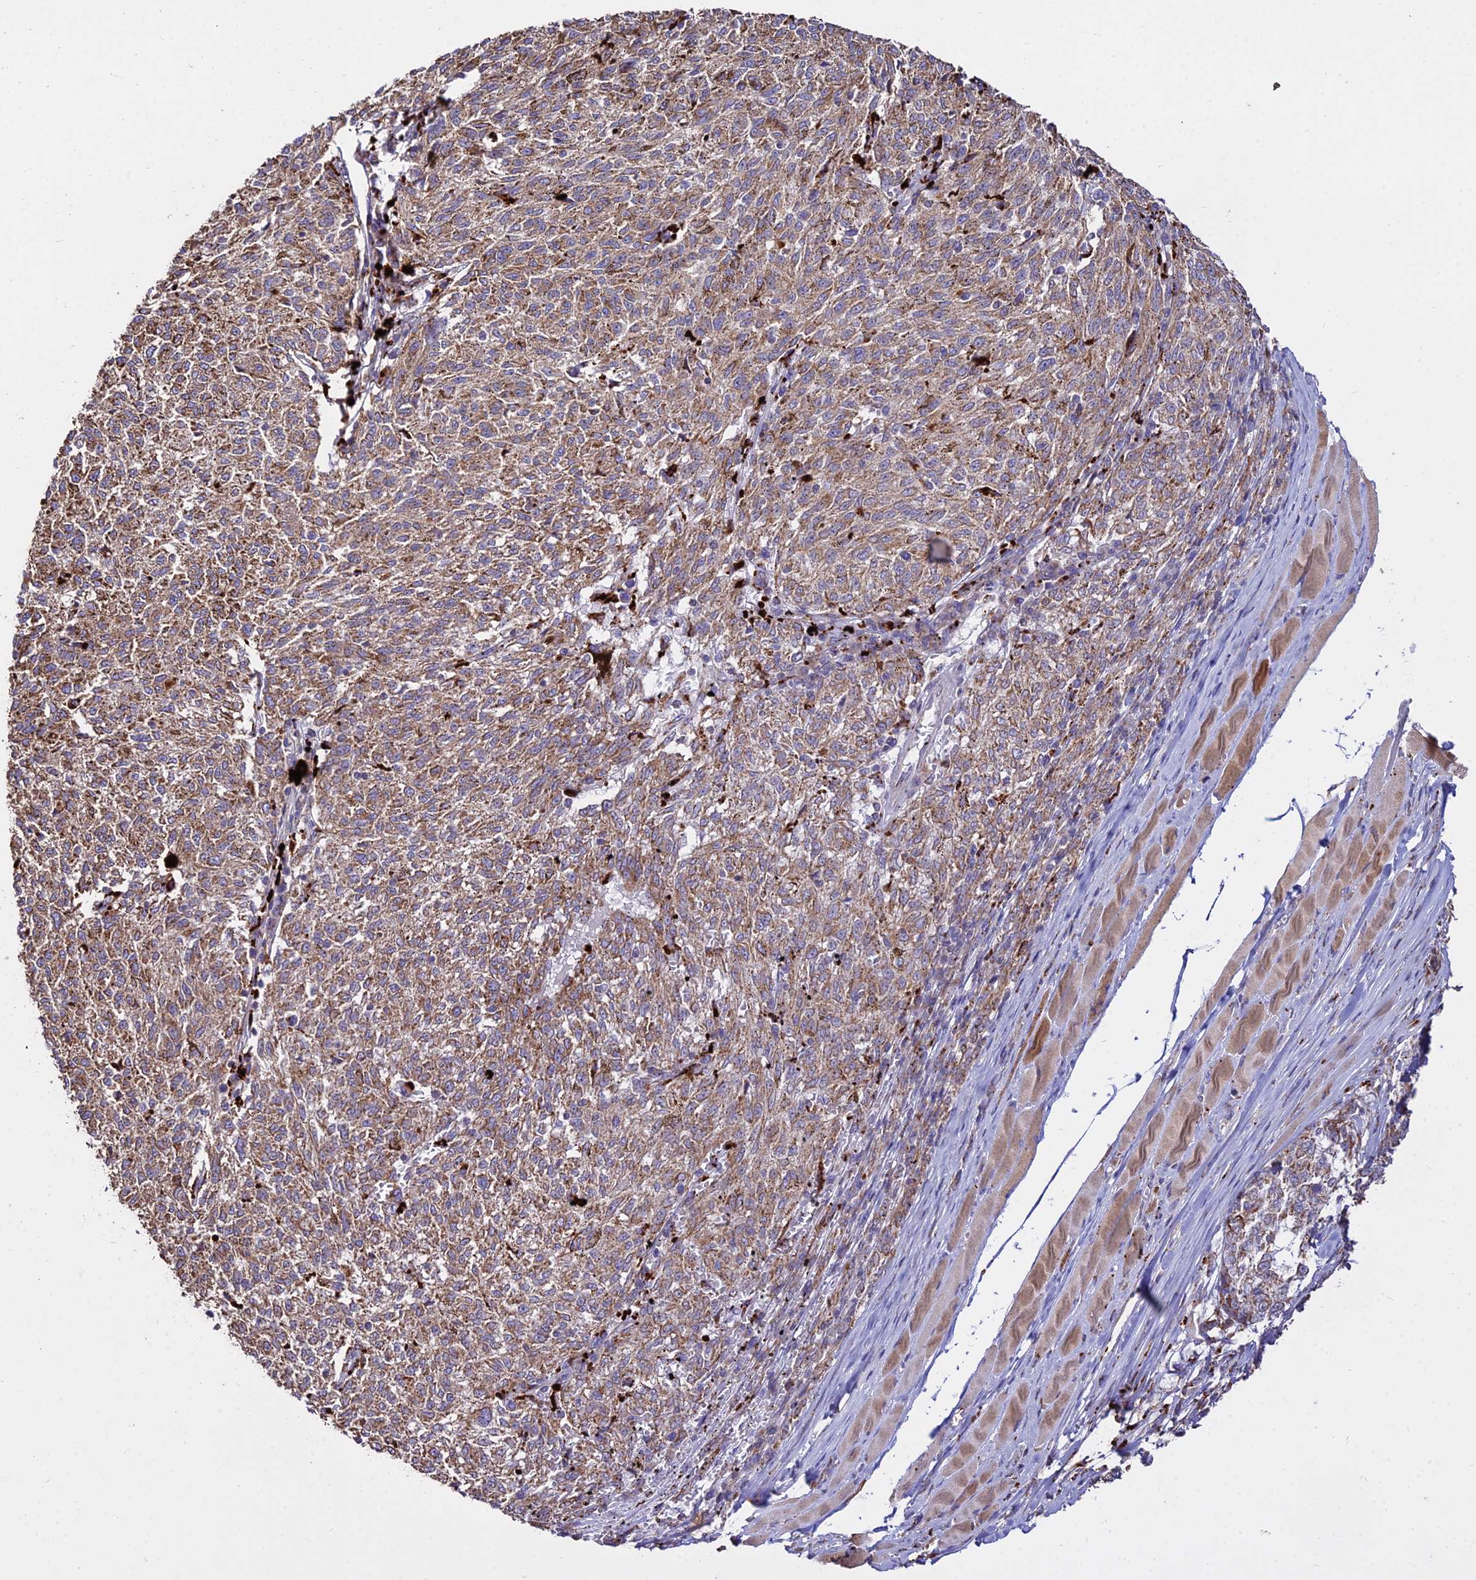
{"staining": {"intensity": "moderate", "quantity": ">75%", "location": "cytoplasmic/membranous"}, "tissue": "melanoma", "cell_type": "Tumor cells", "image_type": "cancer", "snomed": [{"axis": "morphology", "description": "Malignant melanoma, NOS"}, {"axis": "topography", "description": "Skin"}], "caption": "Human malignant melanoma stained for a protein (brown) exhibits moderate cytoplasmic/membranous positive staining in approximately >75% of tumor cells.", "gene": "PNLIPRP3", "patient": {"sex": "female", "age": 72}}